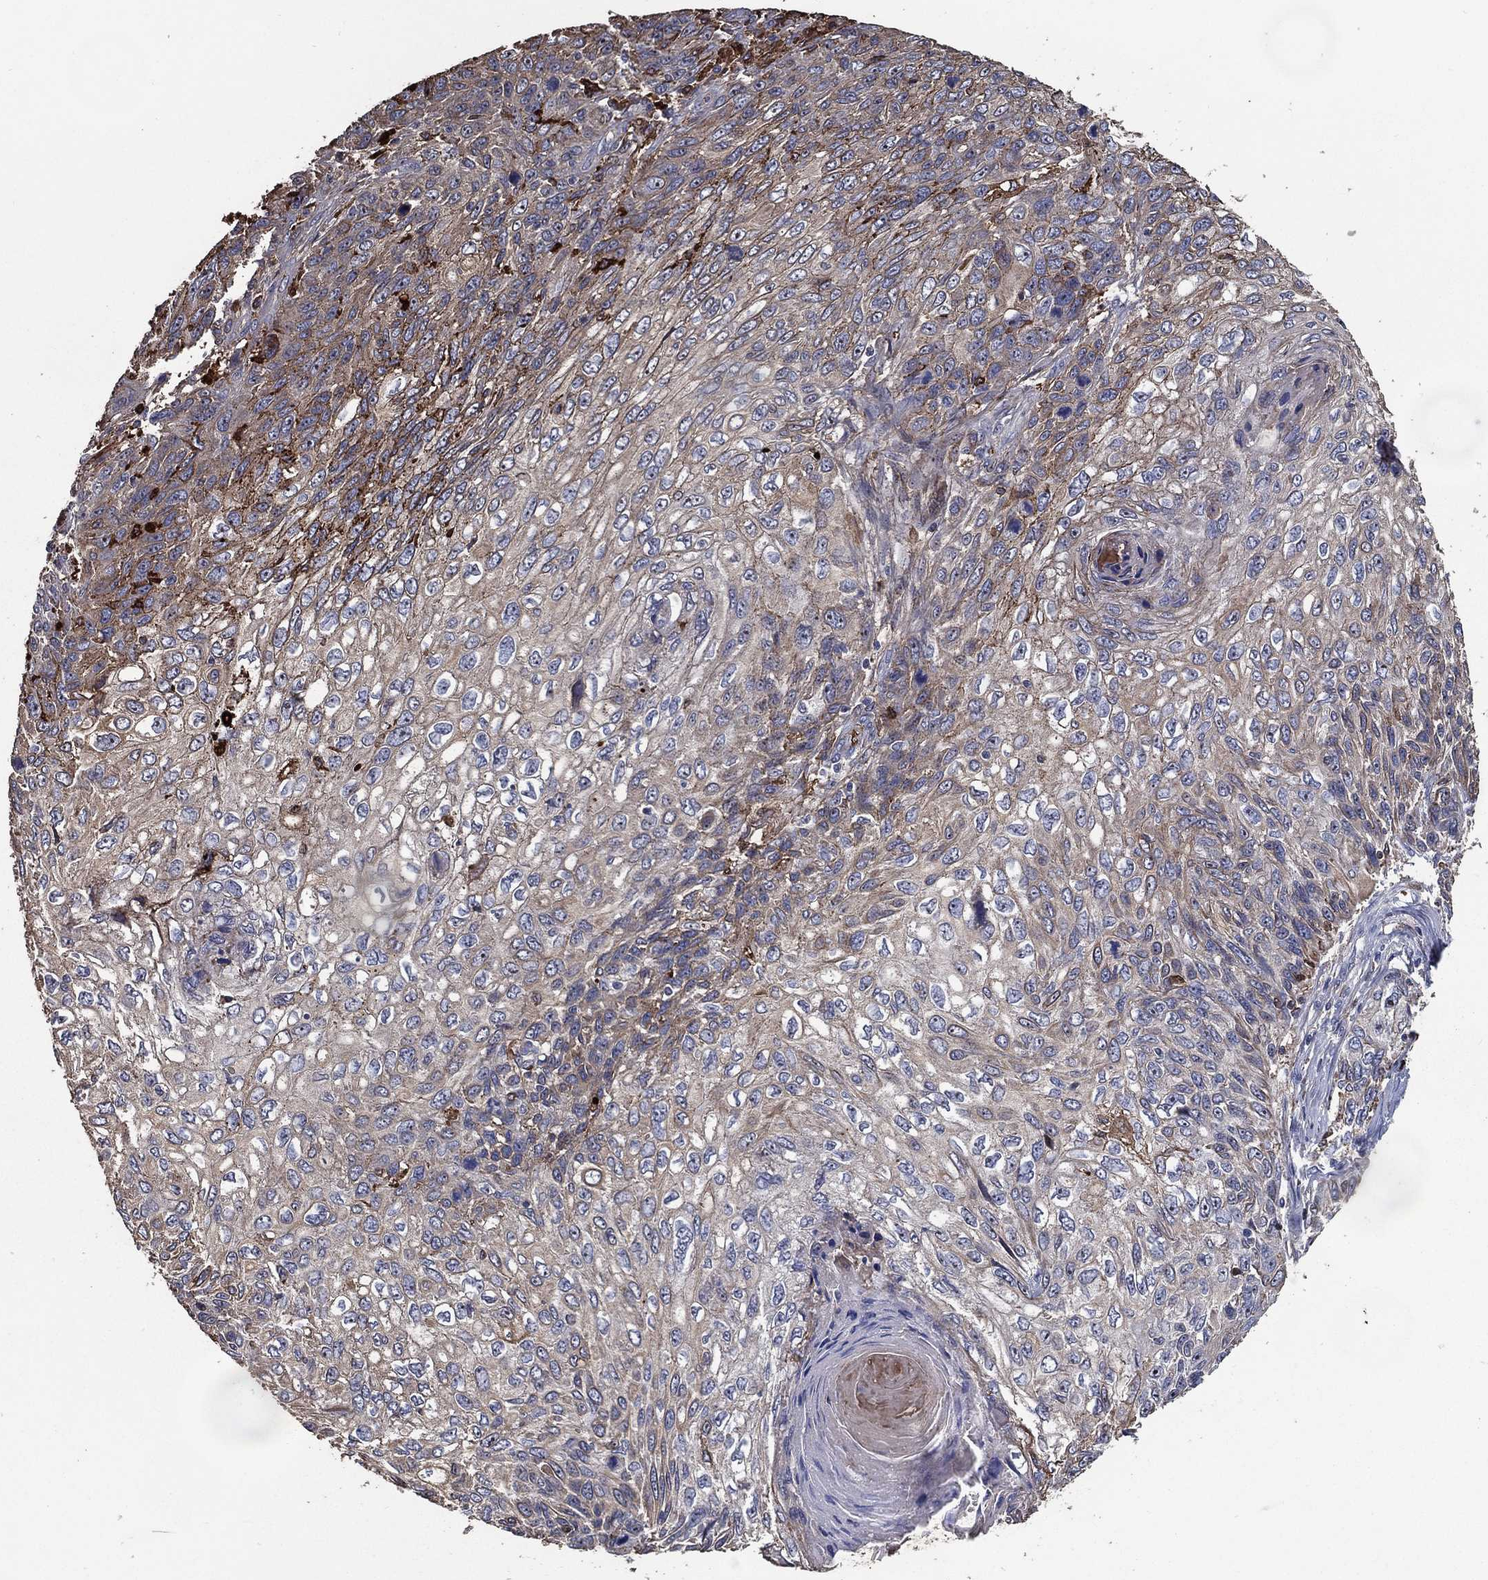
{"staining": {"intensity": "weak", "quantity": "25%-75%", "location": "cytoplasmic/membranous"}, "tissue": "skin cancer", "cell_type": "Tumor cells", "image_type": "cancer", "snomed": [{"axis": "morphology", "description": "Squamous cell carcinoma, NOS"}, {"axis": "topography", "description": "Skin"}], "caption": "IHC image of neoplastic tissue: human skin squamous cell carcinoma stained using immunohistochemistry (IHC) exhibits low levels of weak protein expression localized specifically in the cytoplasmic/membranous of tumor cells, appearing as a cytoplasmic/membranous brown color.", "gene": "EFNA1", "patient": {"sex": "male", "age": 92}}